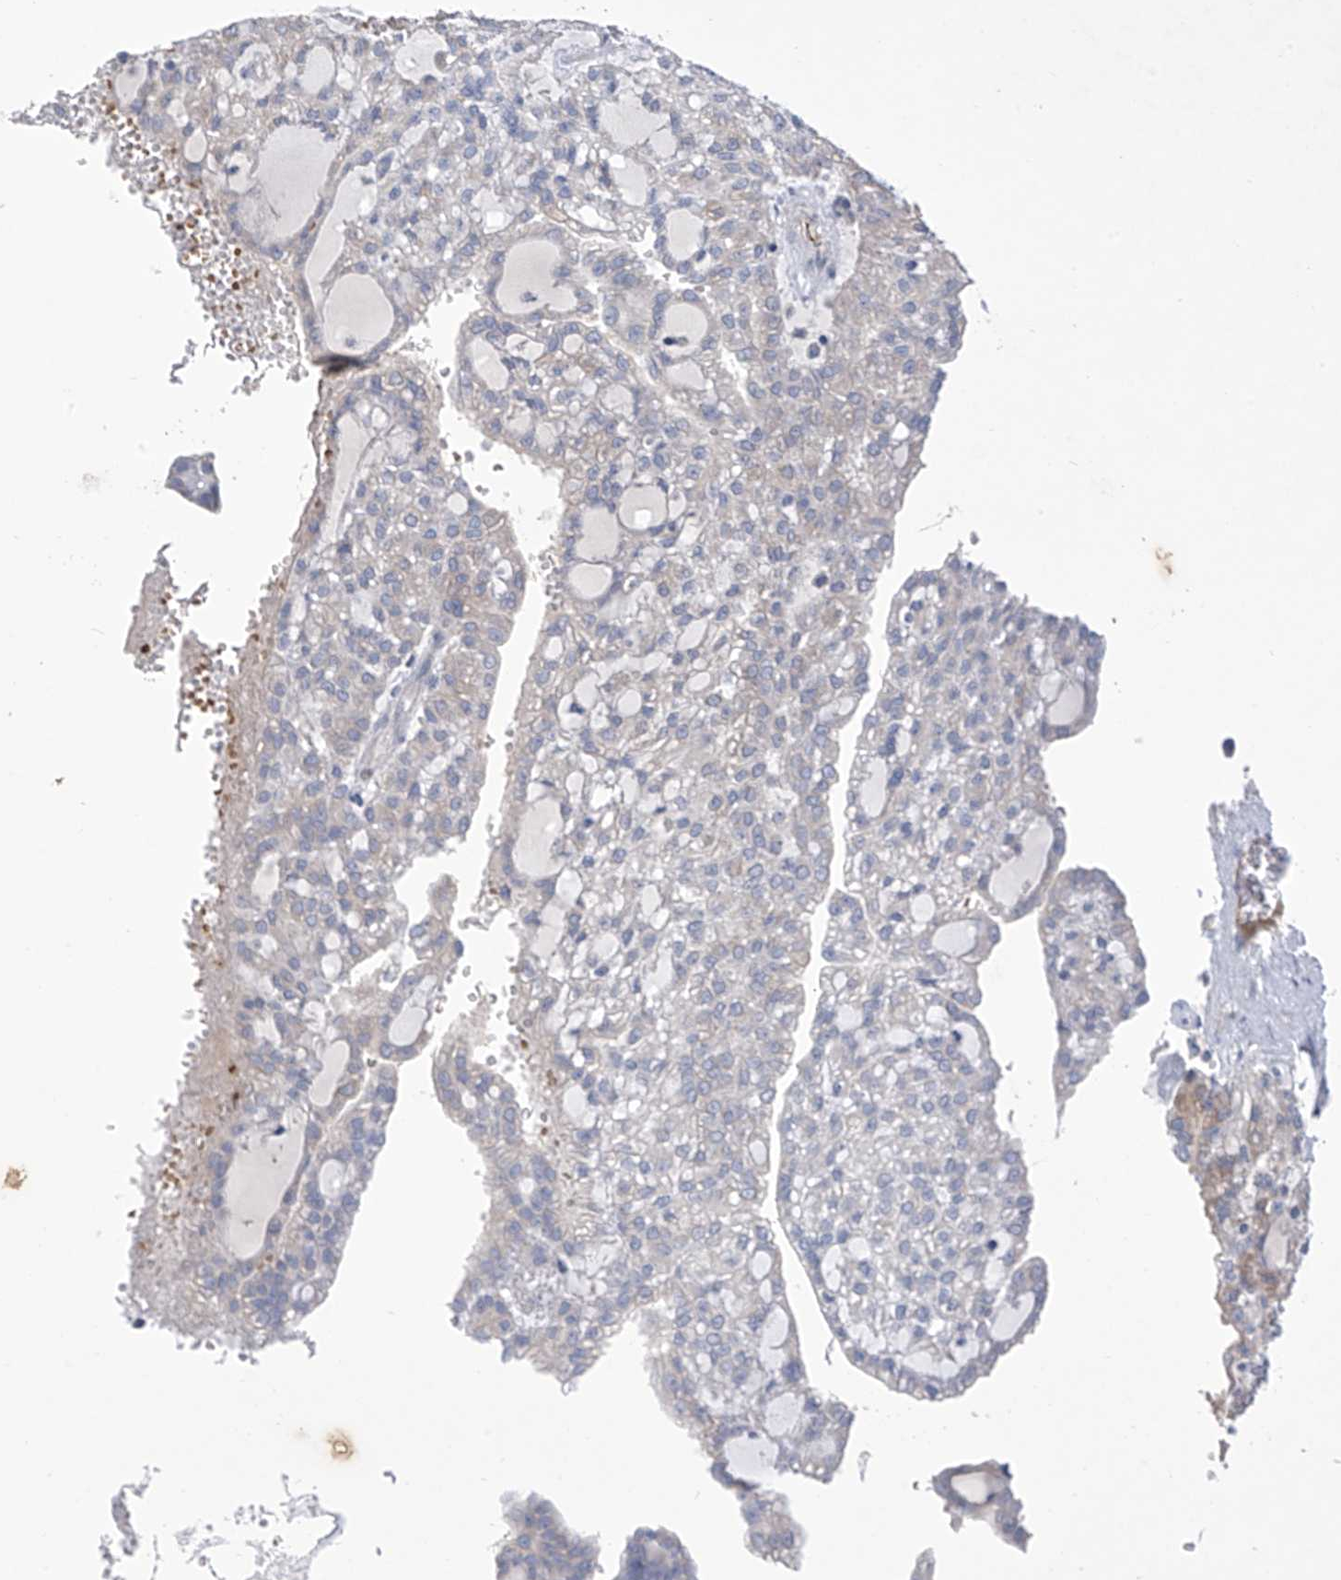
{"staining": {"intensity": "negative", "quantity": "none", "location": "none"}, "tissue": "renal cancer", "cell_type": "Tumor cells", "image_type": "cancer", "snomed": [{"axis": "morphology", "description": "Adenocarcinoma, NOS"}, {"axis": "topography", "description": "Kidney"}], "caption": "DAB (3,3'-diaminobenzidine) immunohistochemical staining of human renal cancer (adenocarcinoma) displays no significant staining in tumor cells.", "gene": "SLCO4A1", "patient": {"sex": "male", "age": 63}}